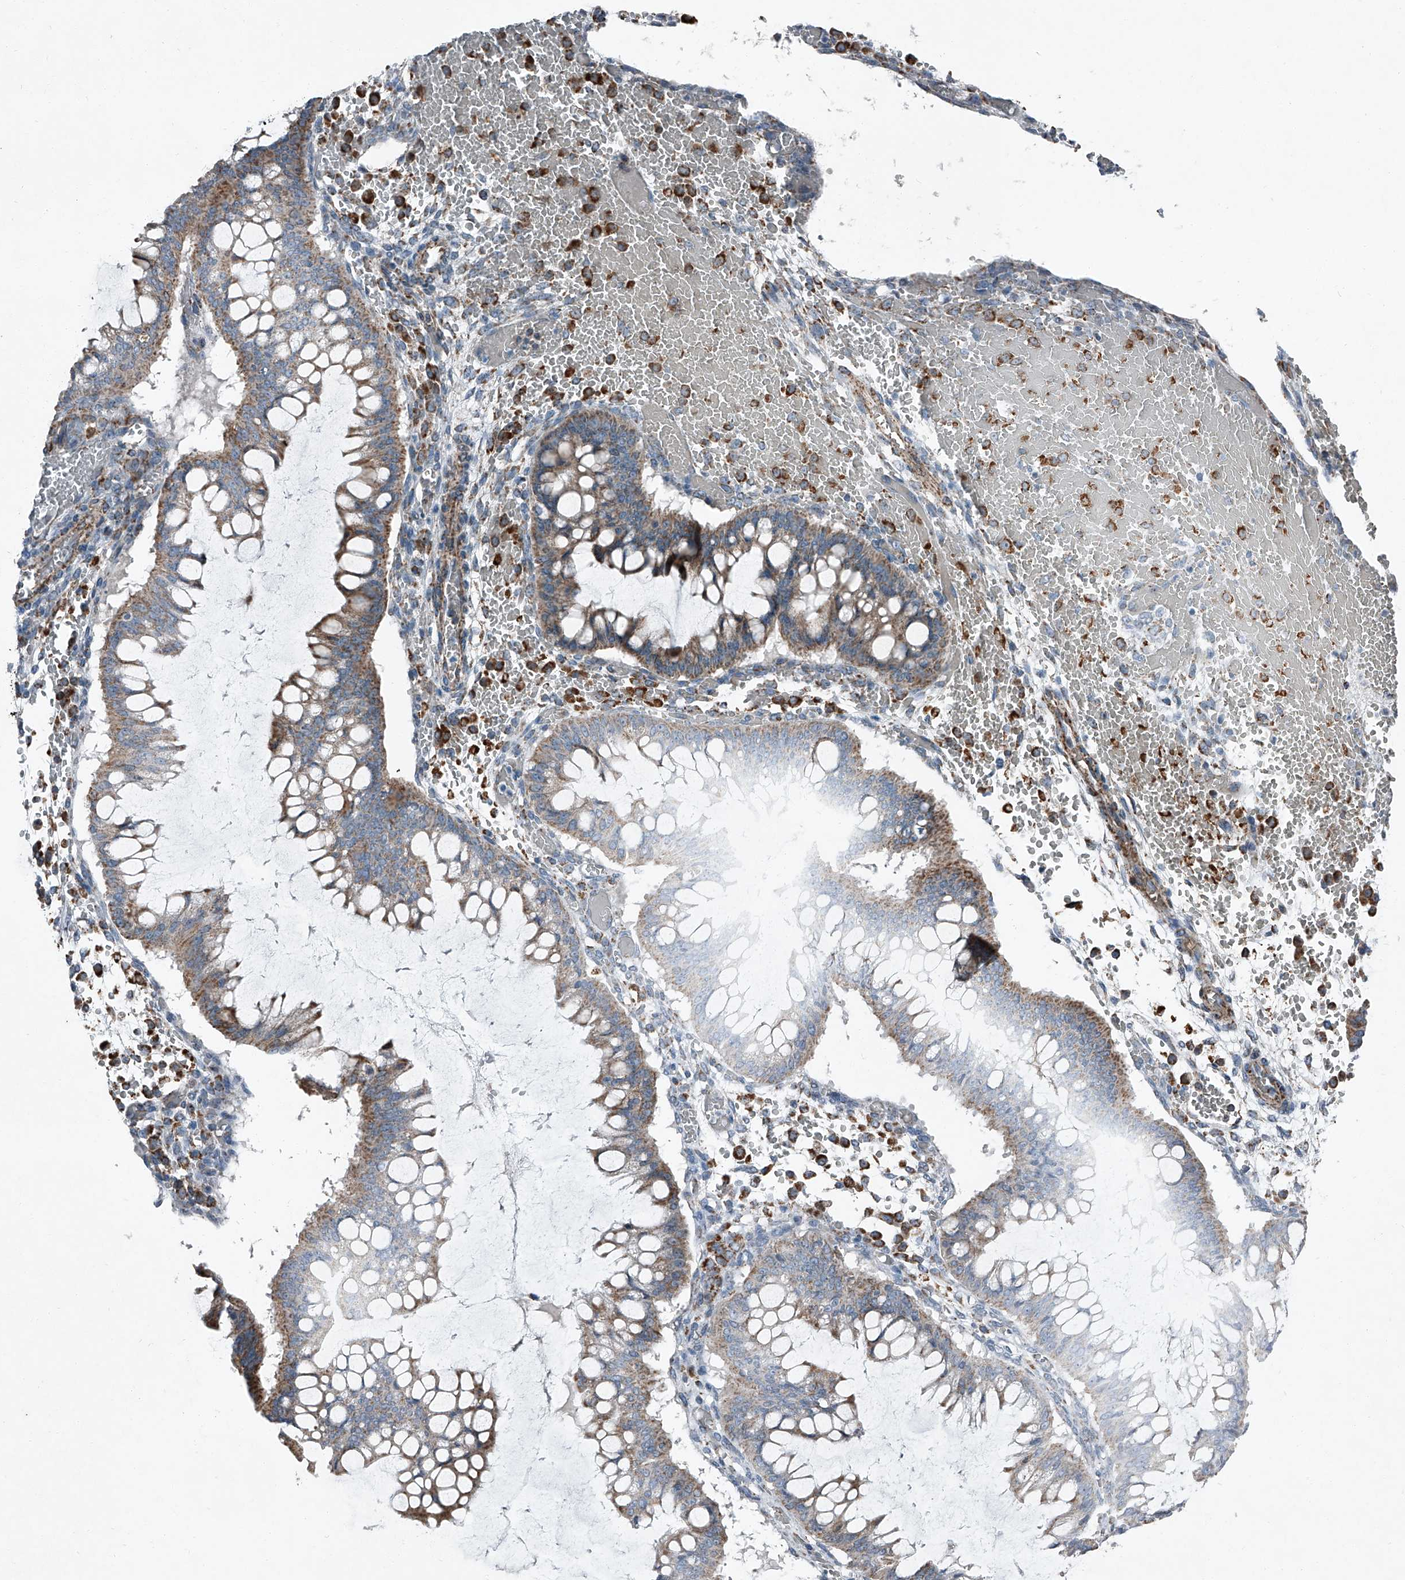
{"staining": {"intensity": "moderate", "quantity": ">75%", "location": "cytoplasmic/membranous"}, "tissue": "ovarian cancer", "cell_type": "Tumor cells", "image_type": "cancer", "snomed": [{"axis": "morphology", "description": "Cystadenocarcinoma, mucinous, NOS"}, {"axis": "topography", "description": "Ovary"}], "caption": "Brown immunohistochemical staining in human ovarian cancer (mucinous cystadenocarcinoma) demonstrates moderate cytoplasmic/membranous positivity in approximately >75% of tumor cells. (DAB (3,3'-diaminobenzidine) = brown stain, brightfield microscopy at high magnification).", "gene": "CHRNA7", "patient": {"sex": "female", "age": 73}}